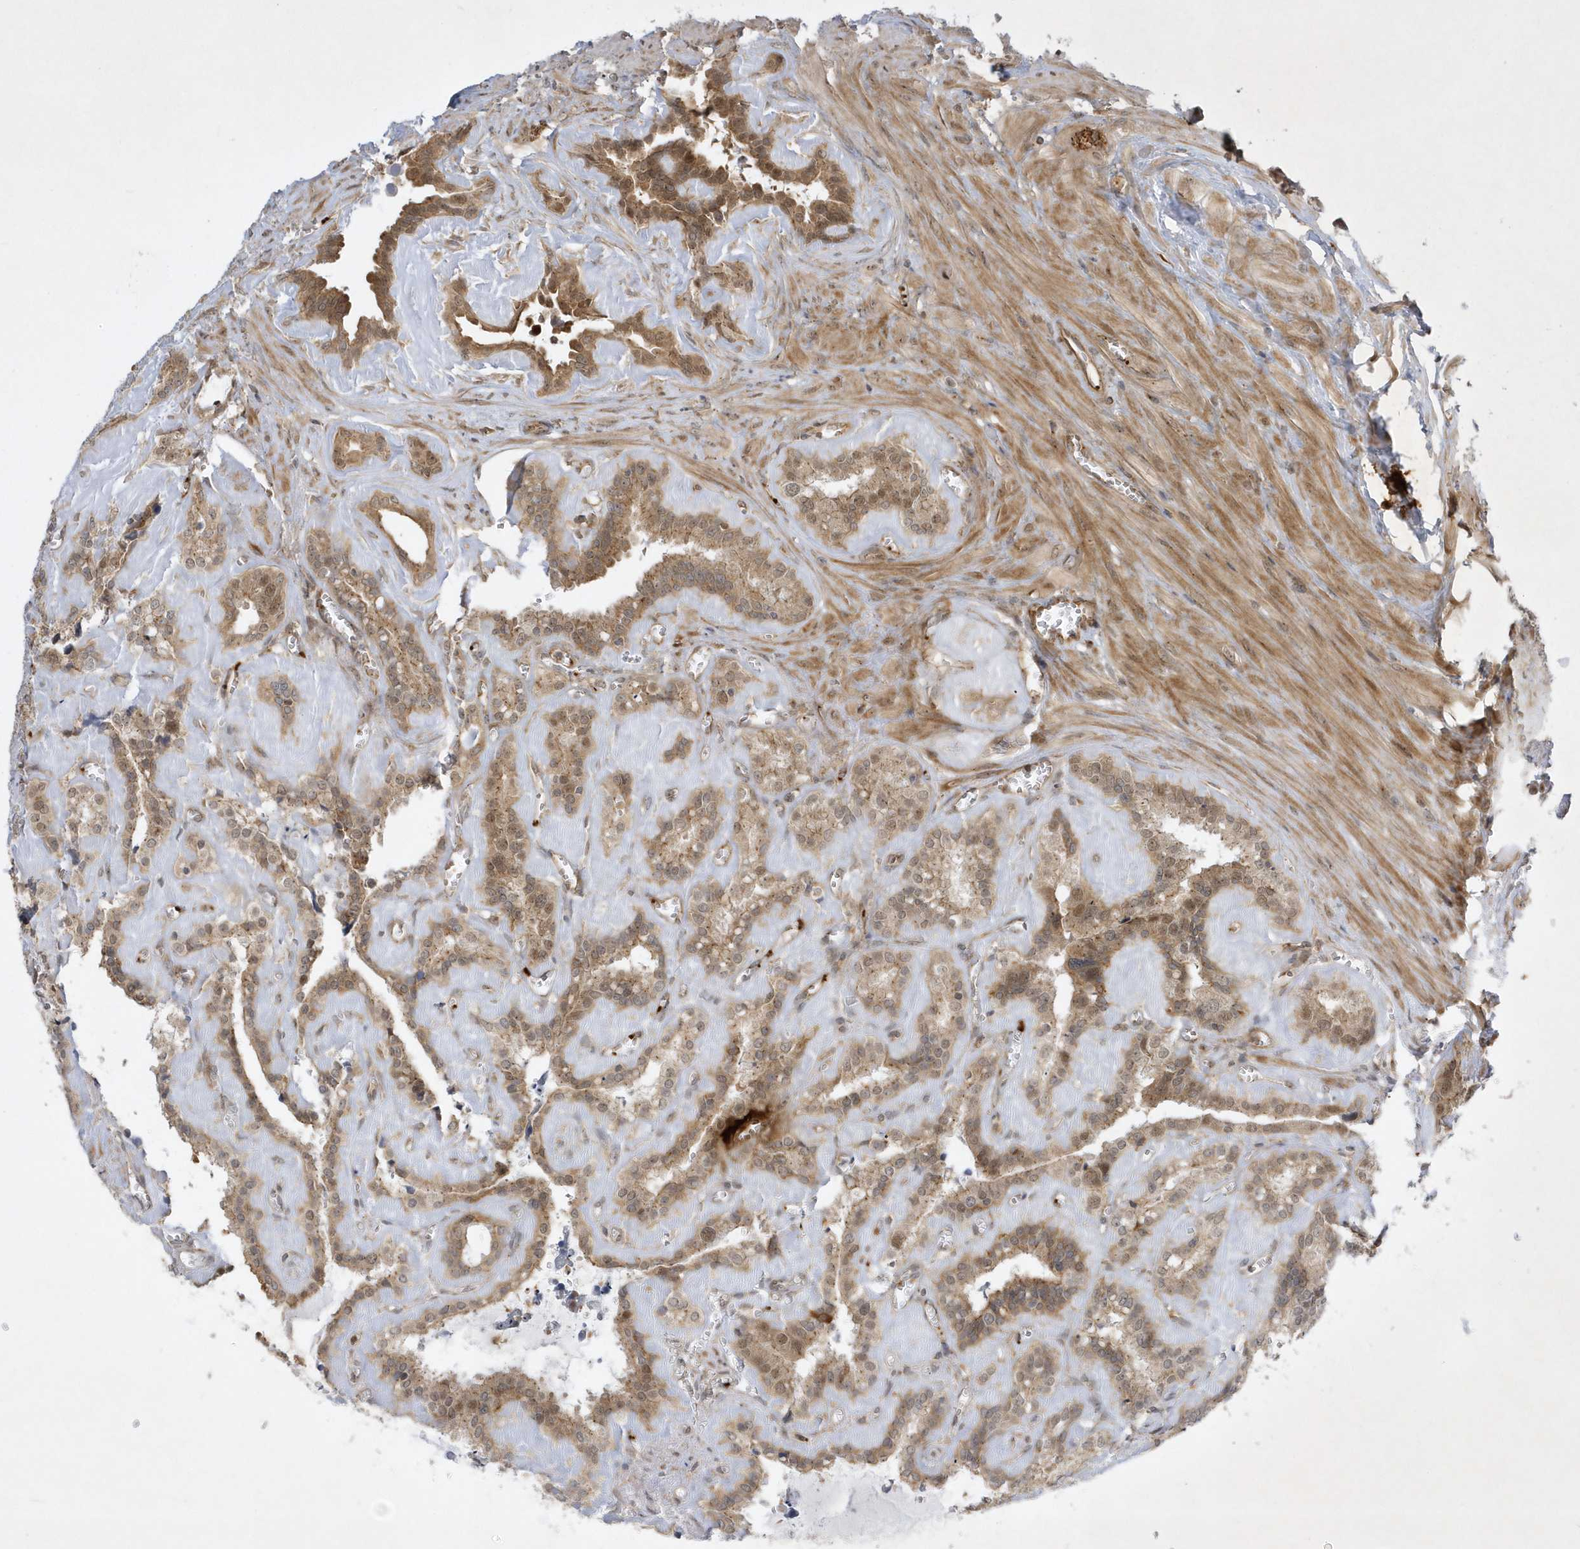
{"staining": {"intensity": "moderate", "quantity": ">75%", "location": "cytoplasmic/membranous,nuclear"}, "tissue": "seminal vesicle", "cell_type": "Glandular cells", "image_type": "normal", "snomed": [{"axis": "morphology", "description": "Normal tissue, NOS"}, {"axis": "topography", "description": "Prostate"}, {"axis": "topography", "description": "Seminal veicle"}], "caption": "Immunohistochemical staining of normal seminal vesicle demonstrates >75% levels of moderate cytoplasmic/membranous,nuclear protein expression in approximately >75% of glandular cells.", "gene": "NAF1", "patient": {"sex": "male", "age": 59}}